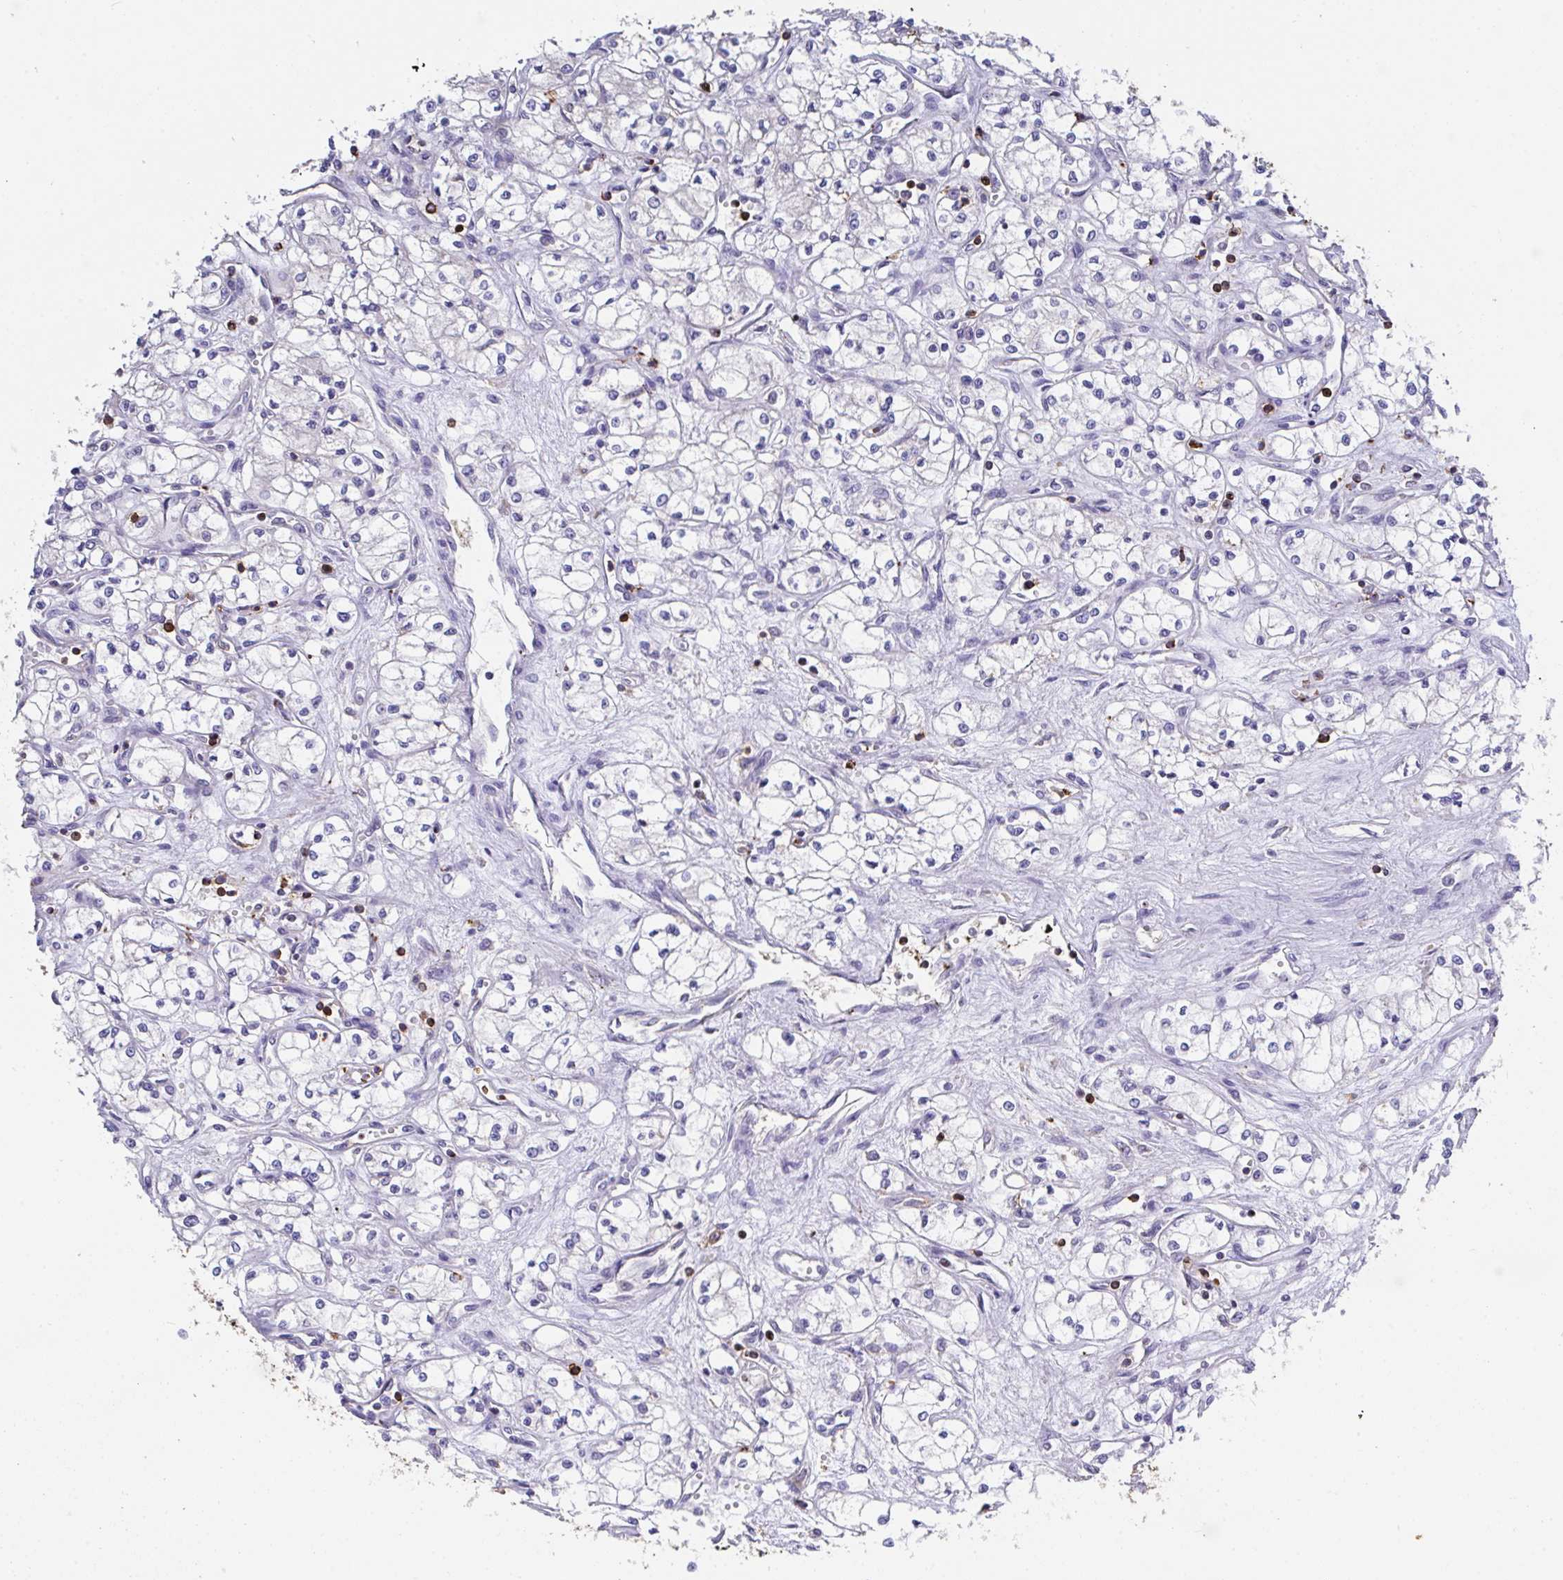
{"staining": {"intensity": "negative", "quantity": "none", "location": "none"}, "tissue": "renal cancer", "cell_type": "Tumor cells", "image_type": "cancer", "snomed": [{"axis": "morphology", "description": "Normal tissue, NOS"}, {"axis": "morphology", "description": "Adenocarcinoma, NOS"}, {"axis": "topography", "description": "Kidney"}], "caption": "This is an immunohistochemistry (IHC) image of adenocarcinoma (renal). There is no staining in tumor cells.", "gene": "CFL1", "patient": {"sex": "male", "age": 59}}